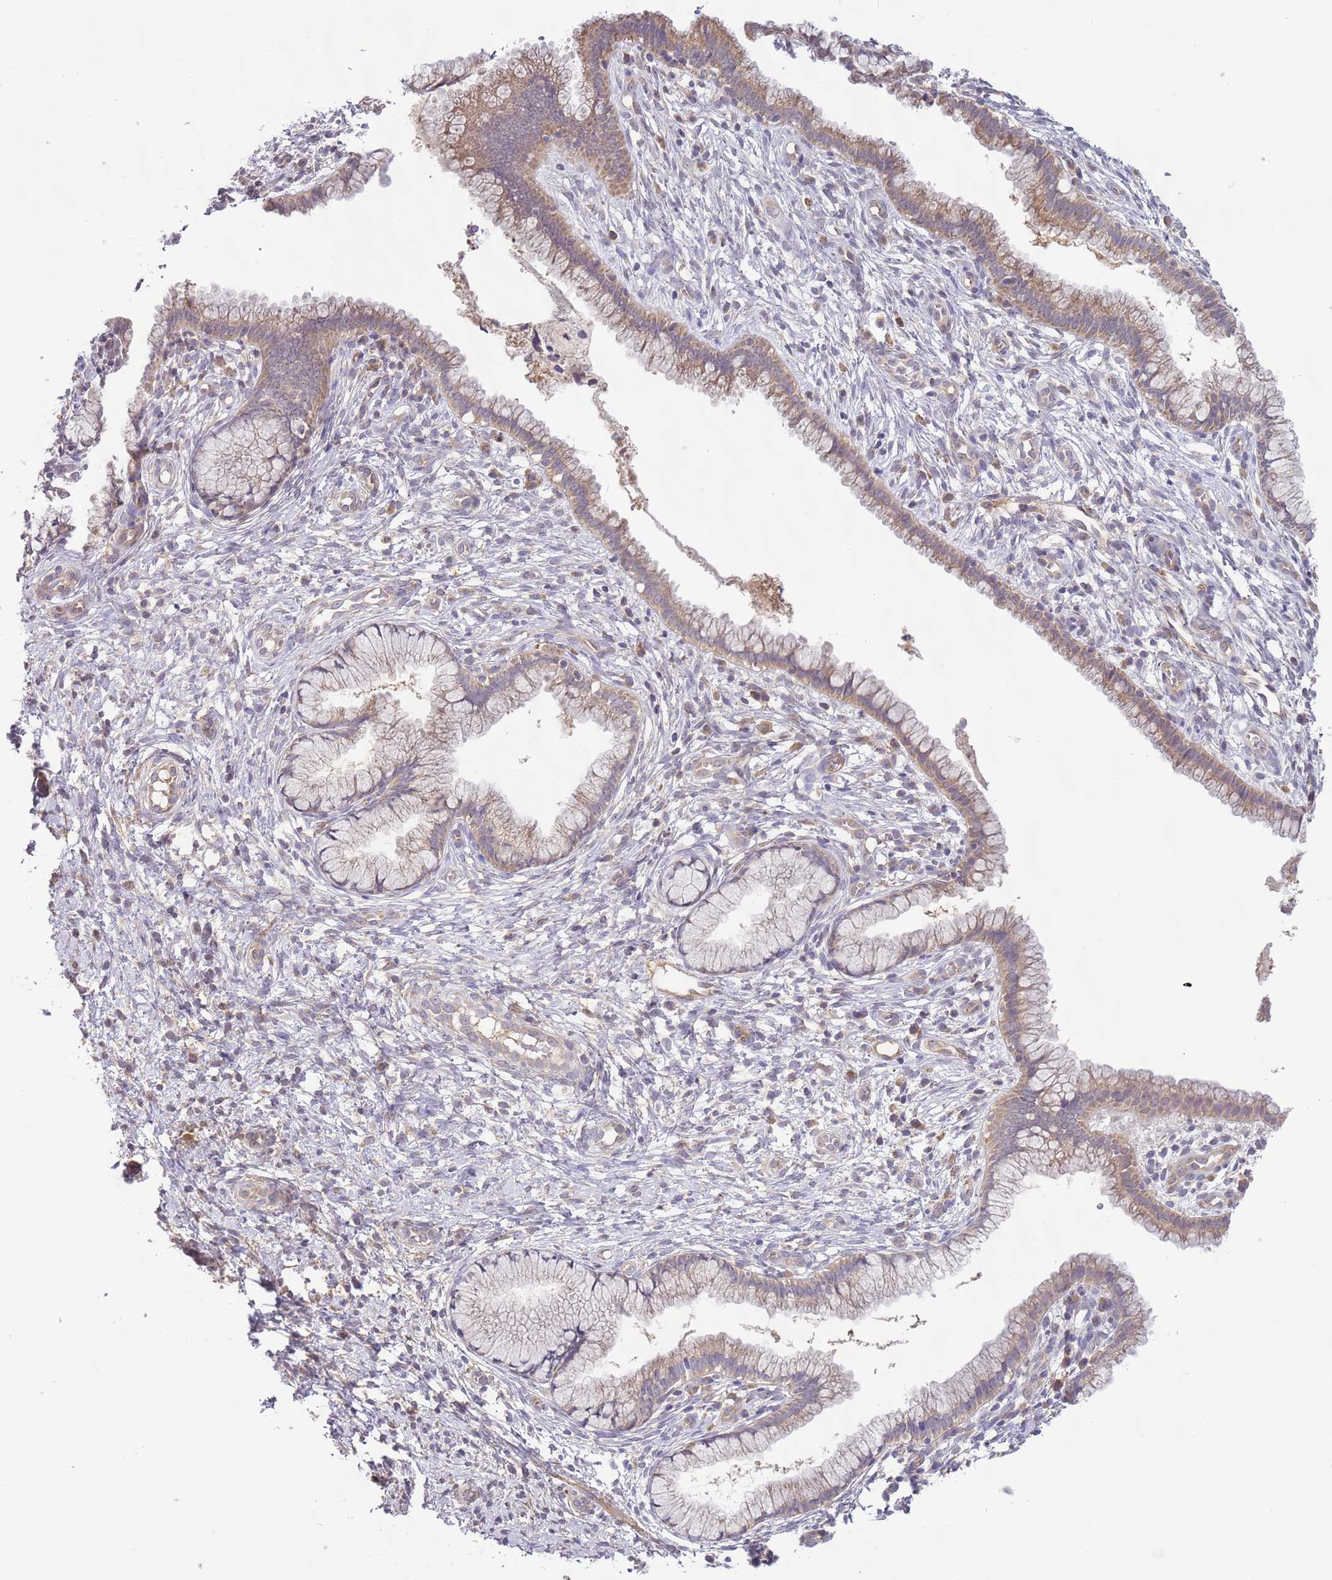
{"staining": {"intensity": "moderate", "quantity": "25%-75%", "location": "cytoplasmic/membranous"}, "tissue": "cervix", "cell_type": "Glandular cells", "image_type": "normal", "snomed": [{"axis": "morphology", "description": "Normal tissue, NOS"}, {"axis": "topography", "description": "Cervix"}], "caption": "IHC (DAB (3,3'-diaminobenzidine)) staining of unremarkable cervix demonstrates moderate cytoplasmic/membranous protein expression in about 25%-75% of glandular cells.", "gene": "SKOR2", "patient": {"sex": "female", "age": 36}}